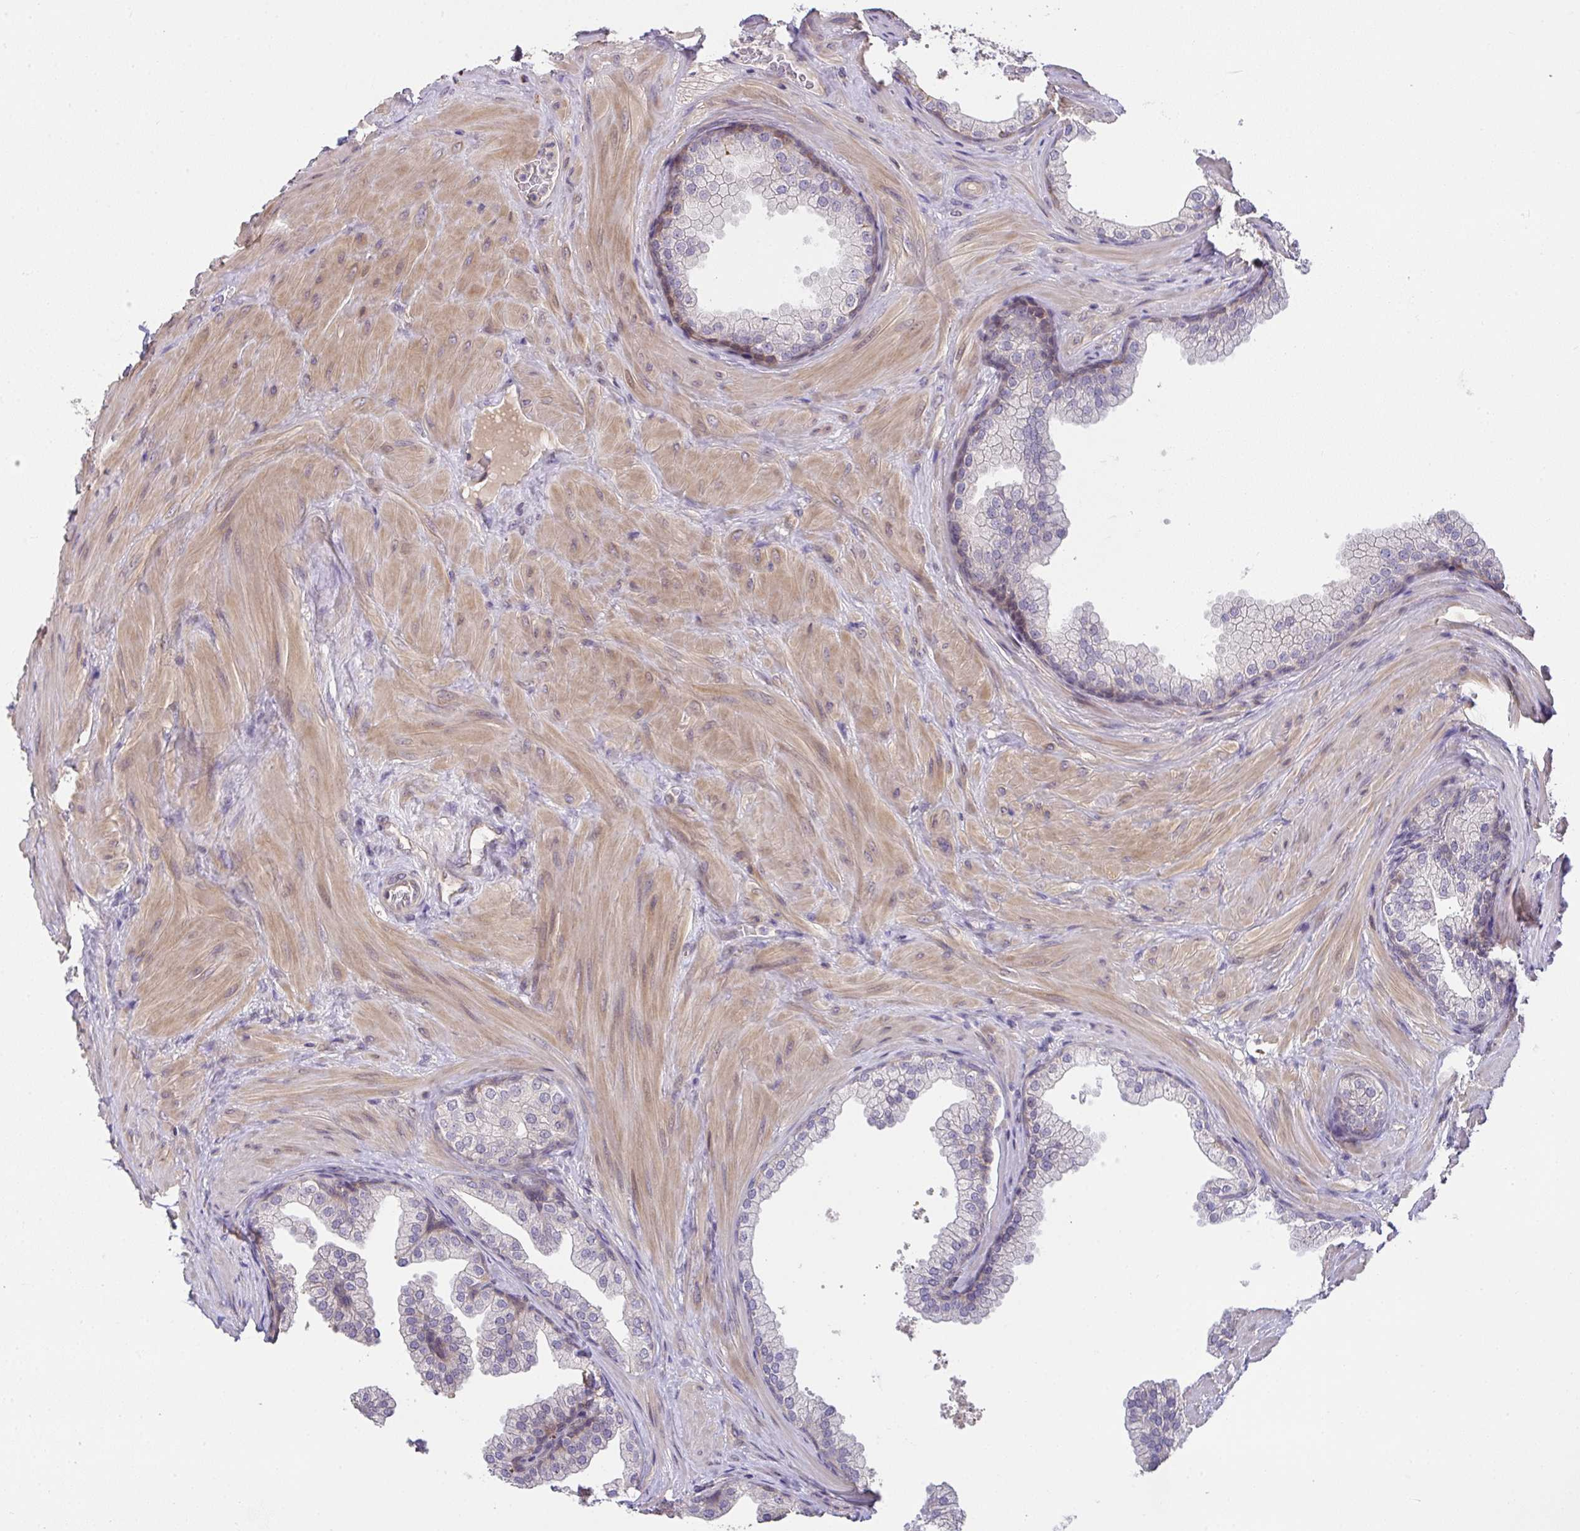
{"staining": {"intensity": "weak", "quantity": "<25%", "location": "cytoplasmic/membranous"}, "tissue": "prostate", "cell_type": "Glandular cells", "image_type": "normal", "snomed": [{"axis": "morphology", "description": "Normal tissue, NOS"}, {"axis": "topography", "description": "Prostate"}], "caption": "Glandular cells show no significant positivity in benign prostate. The staining is performed using DAB brown chromogen with nuclei counter-stained in using hematoxylin.", "gene": "EEF1AKMT1", "patient": {"sex": "male", "age": 37}}